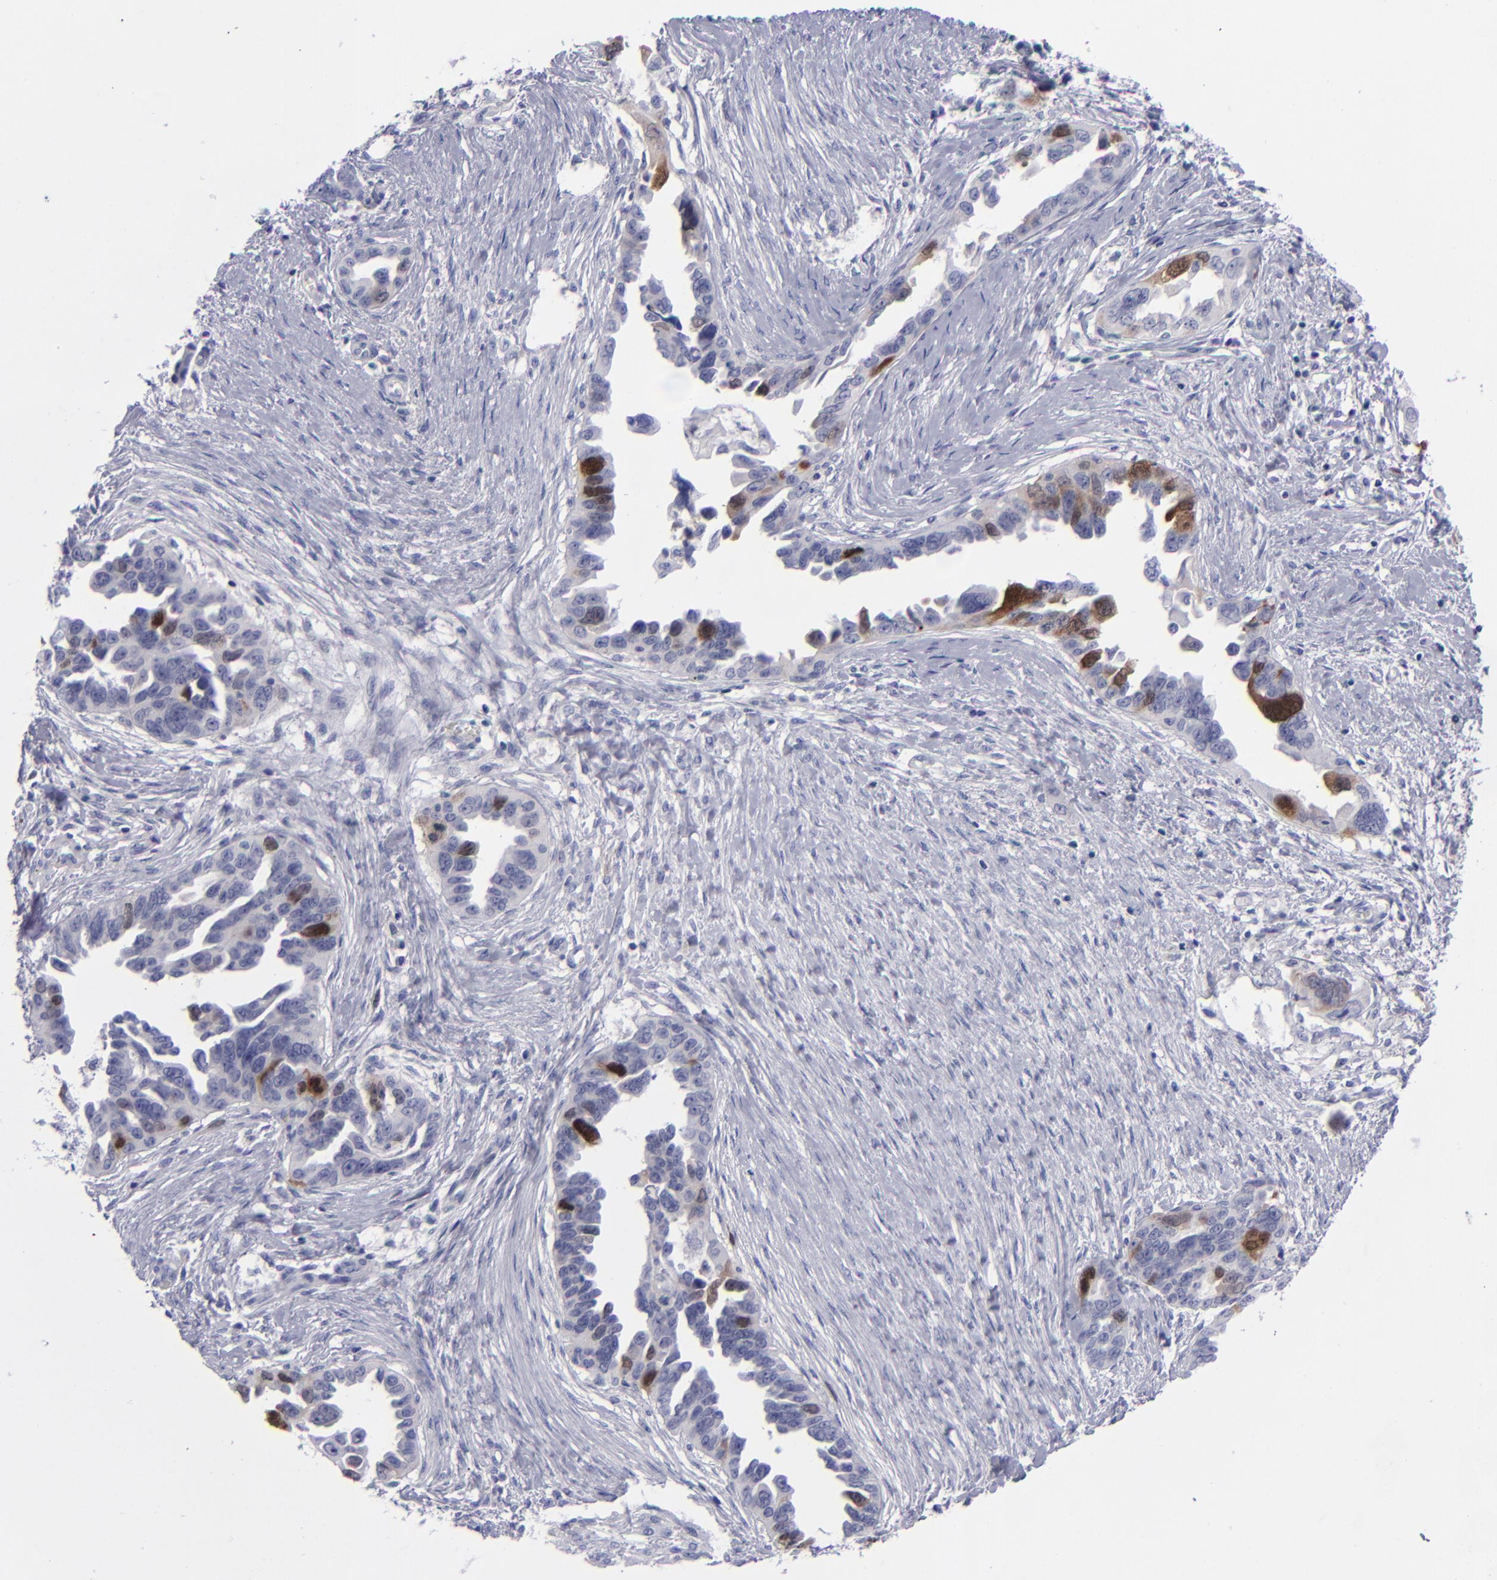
{"staining": {"intensity": "moderate", "quantity": "<25%", "location": "cytoplasmic/membranous,nuclear"}, "tissue": "ovarian cancer", "cell_type": "Tumor cells", "image_type": "cancer", "snomed": [{"axis": "morphology", "description": "Cystadenocarcinoma, serous, NOS"}, {"axis": "topography", "description": "Ovary"}], "caption": "Brown immunohistochemical staining in human ovarian serous cystadenocarcinoma exhibits moderate cytoplasmic/membranous and nuclear staining in about <25% of tumor cells.", "gene": "AURKA", "patient": {"sex": "female", "age": 63}}